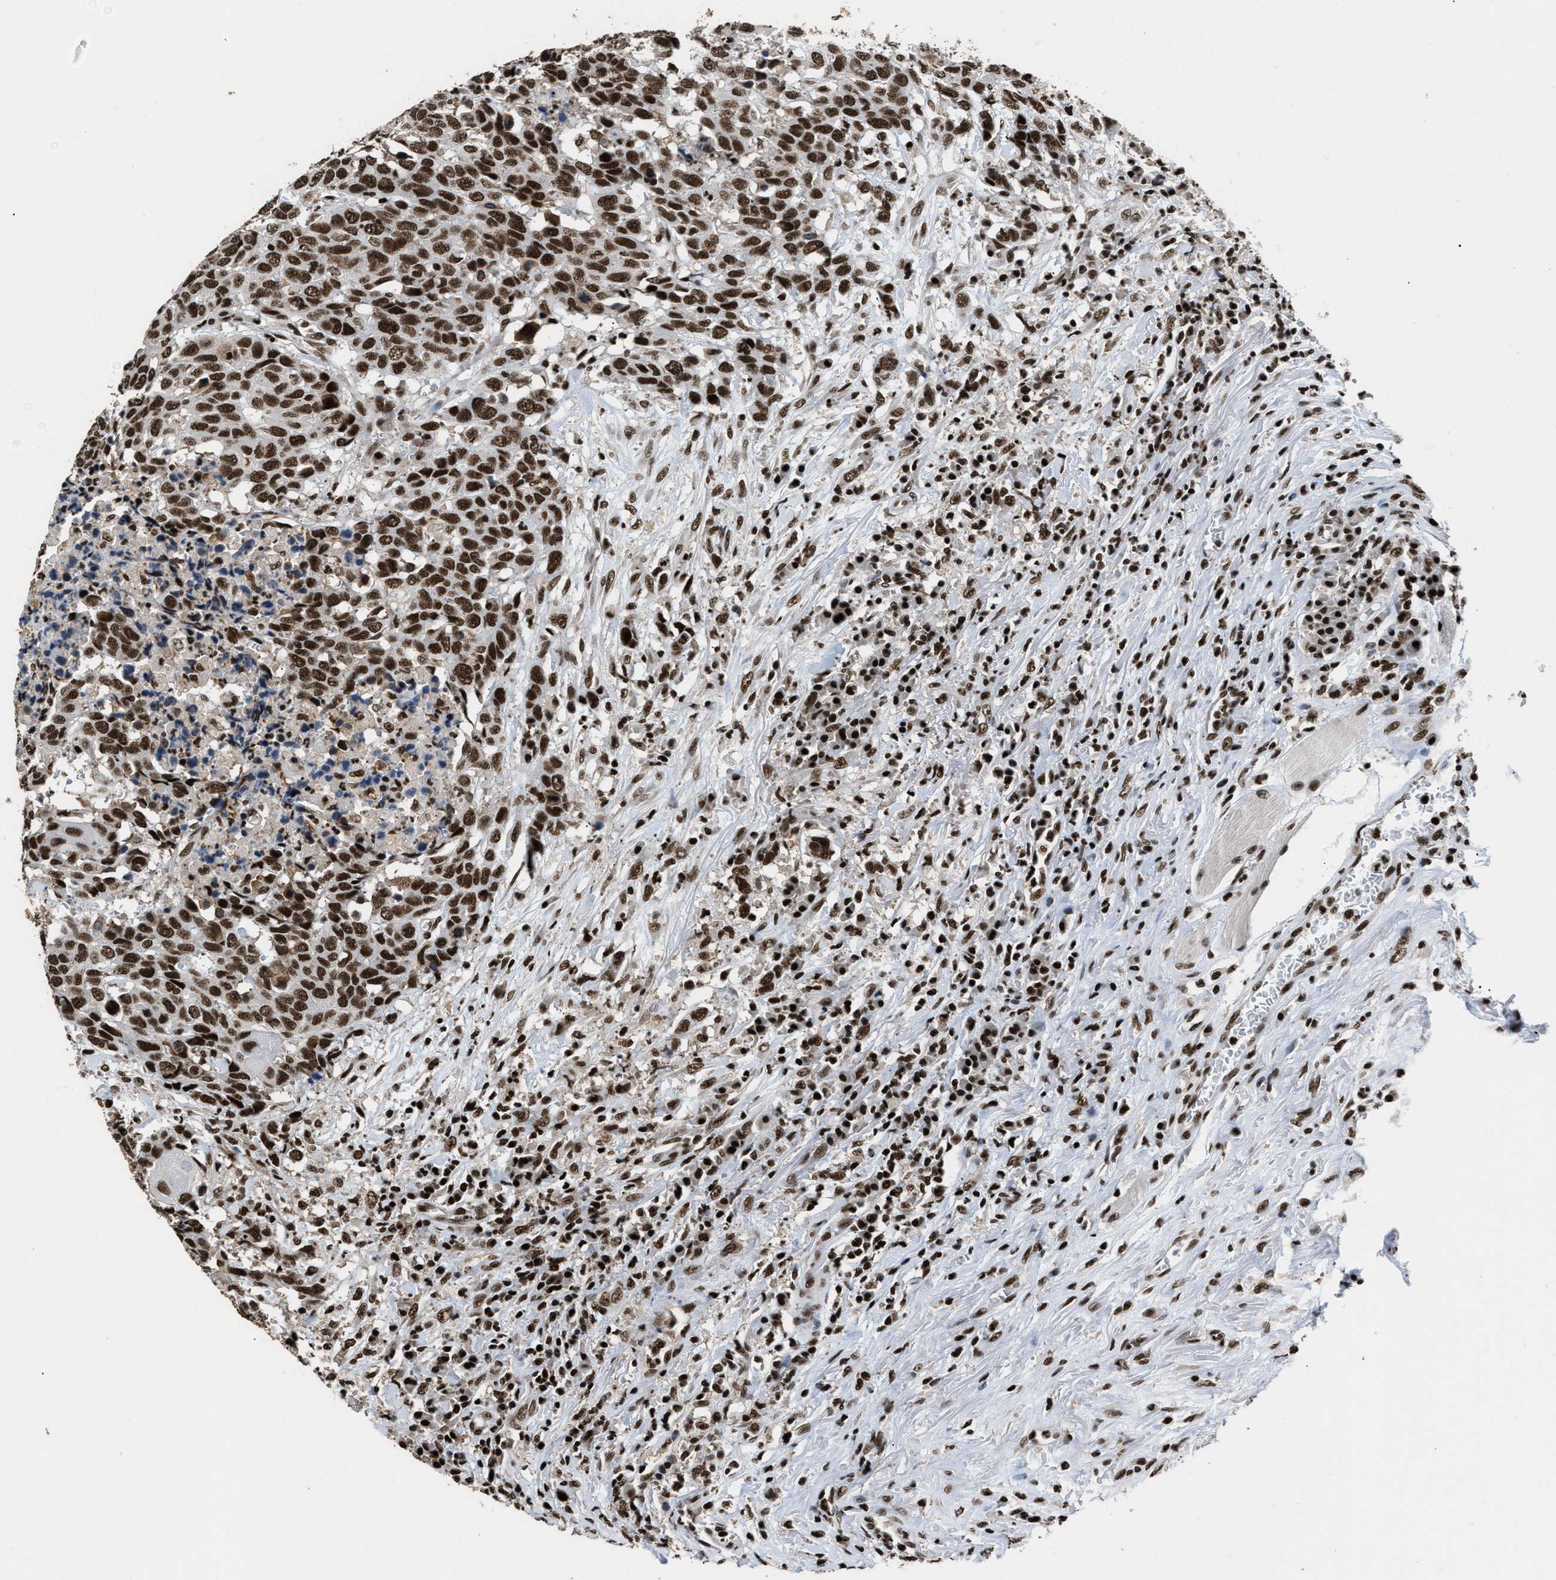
{"staining": {"intensity": "strong", "quantity": ">75%", "location": "nuclear"}, "tissue": "head and neck cancer", "cell_type": "Tumor cells", "image_type": "cancer", "snomed": [{"axis": "morphology", "description": "Squamous cell carcinoma, NOS"}, {"axis": "topography", "description": "Head-Neck"}], "caption": "An image of squamous cell carcinoma (head and neck) stained for a protein exhibits strong nuclear brown staining in tumor cells.", "gene": "RAD21", "patient": {"sex": "male", "age": 66}}